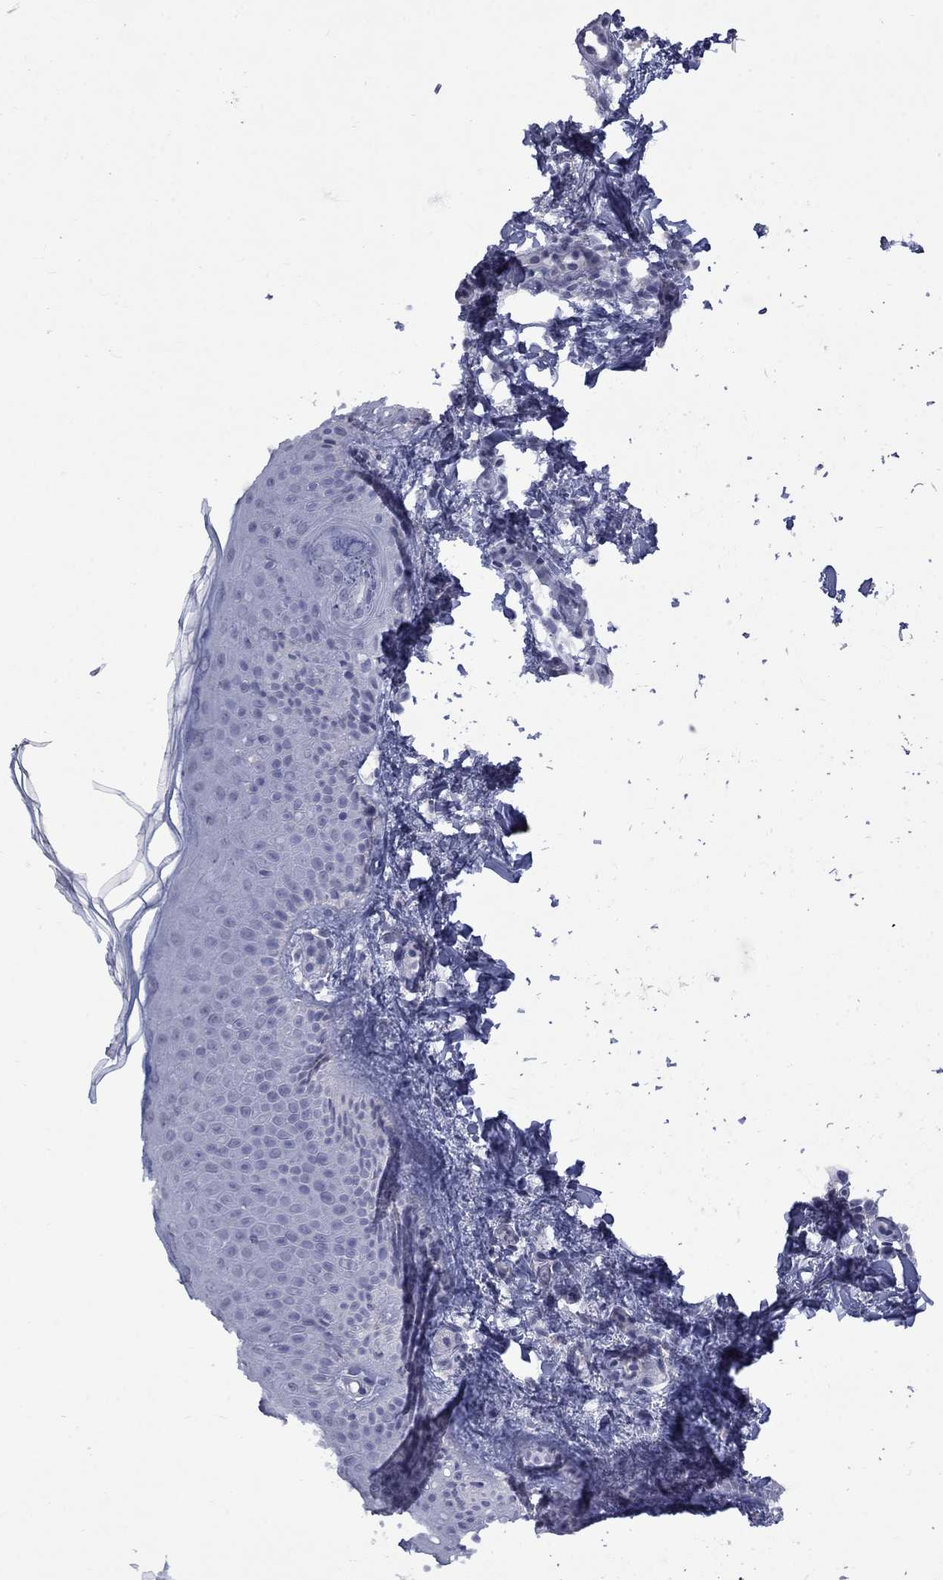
{"staining": {"intensity": "negative", "quantity": "none", "location": "none"}, "tissue": "skin", "cell_type": "Fibroblasts", "image_type": "normal", "snomed": [{"axis": "morphology", "description": "Normal tissue, NOS"}, {"axis": "topography", "description": "Skin"}], "caption": "This is an immunohistochemistry histopathology image of benign skin. There is no positivity in fibroblasts.", "gene": "KCNJ16", "patient": {"sex": "female", "age": 62}}